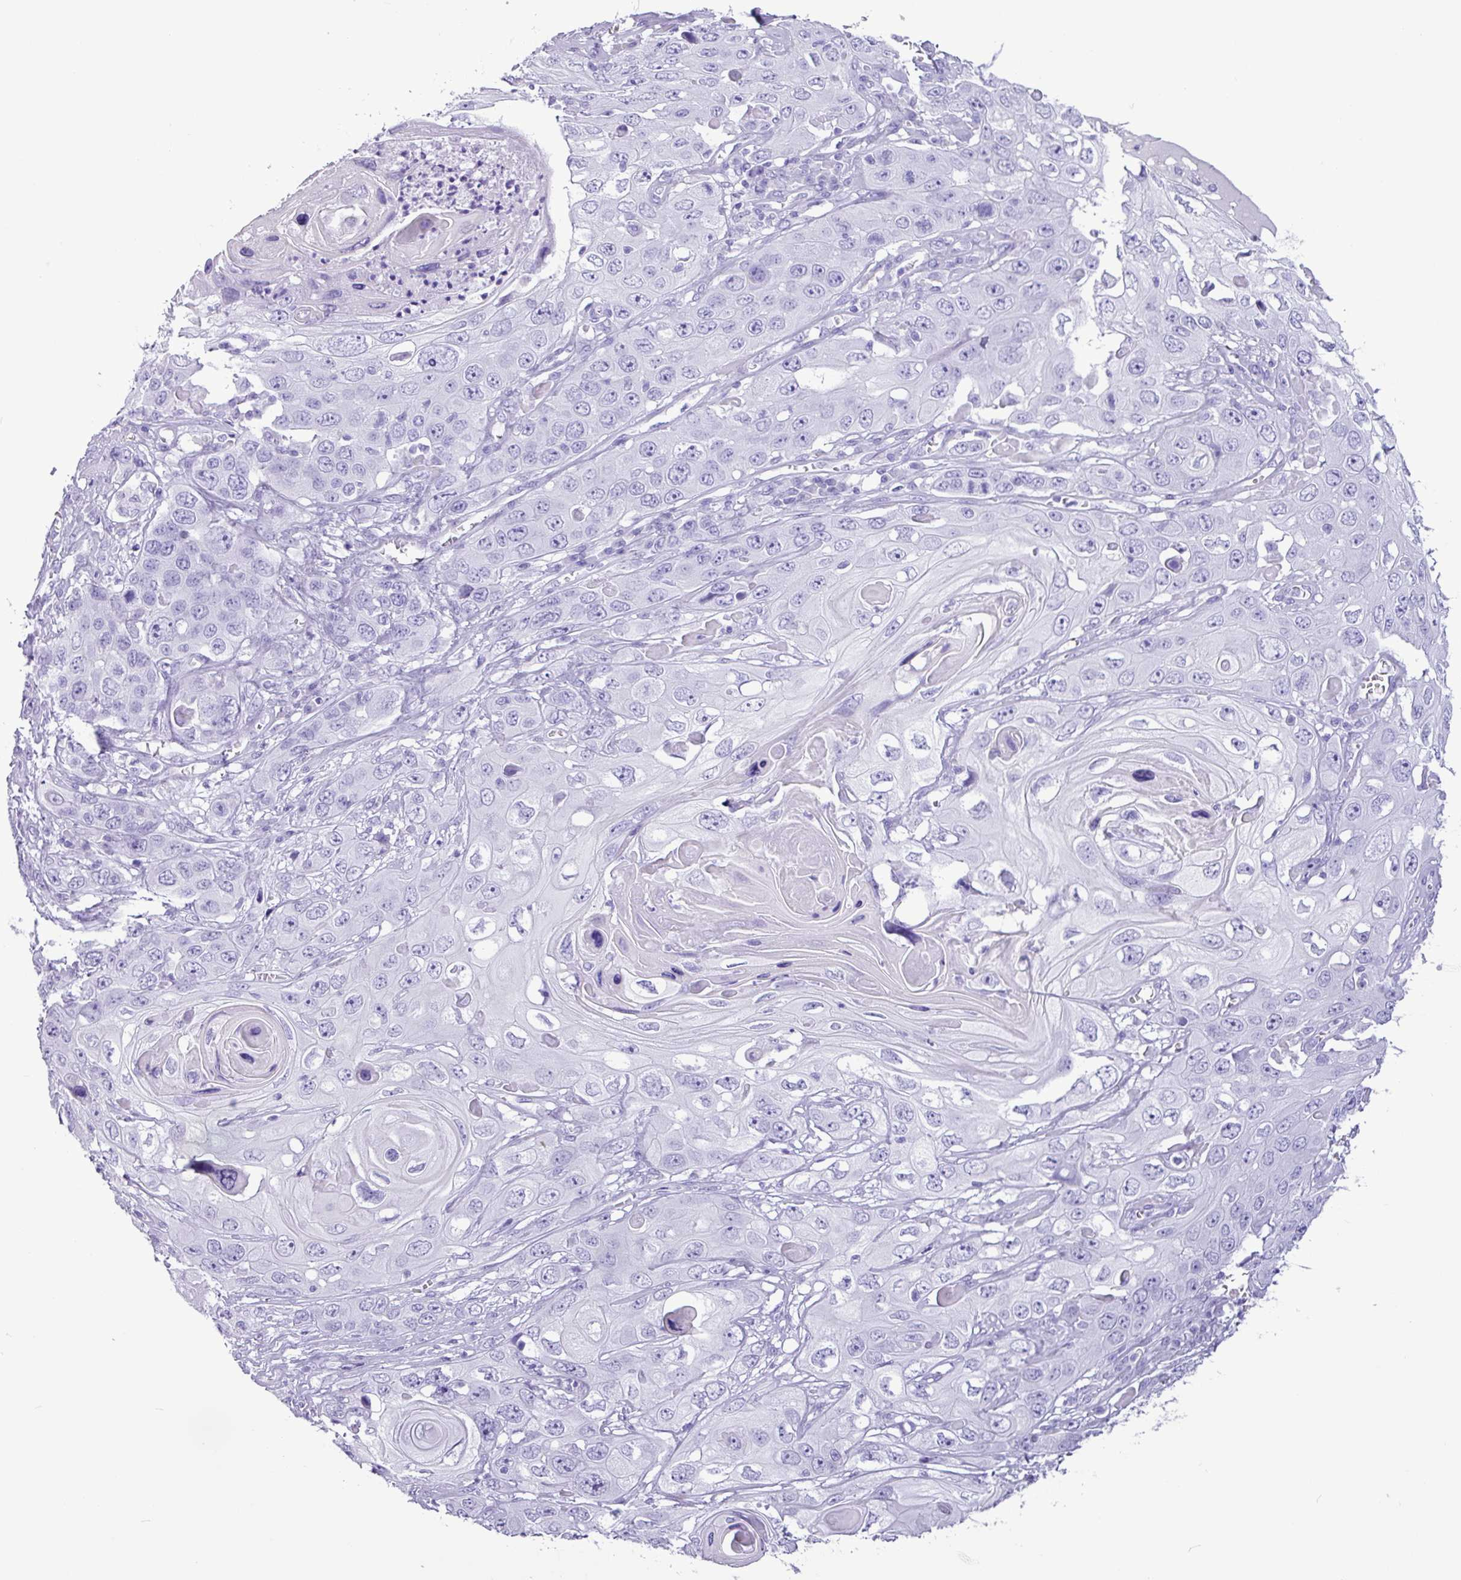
{"staining": {"intensity": "negative", "quantity": "none", "location": "none"}, "tissue": "skin cancer", "cell_type": "Tumor cells", "image_type": "cancer", "snomed": [{"axis": "morphology", "description": "Squamous cell carcinoma, NOS"}, {"axis": "topography", "description": "Skin"}], "caption": "High power microscopy histopathology image of an immunohistochemistry (IHC) micrograph of skin cancer (squamous cell carcinoma), revealing no significant expression in tumor cells.", "gene": "CKMT2", "patient": {"sex": "male", "age": 55}}